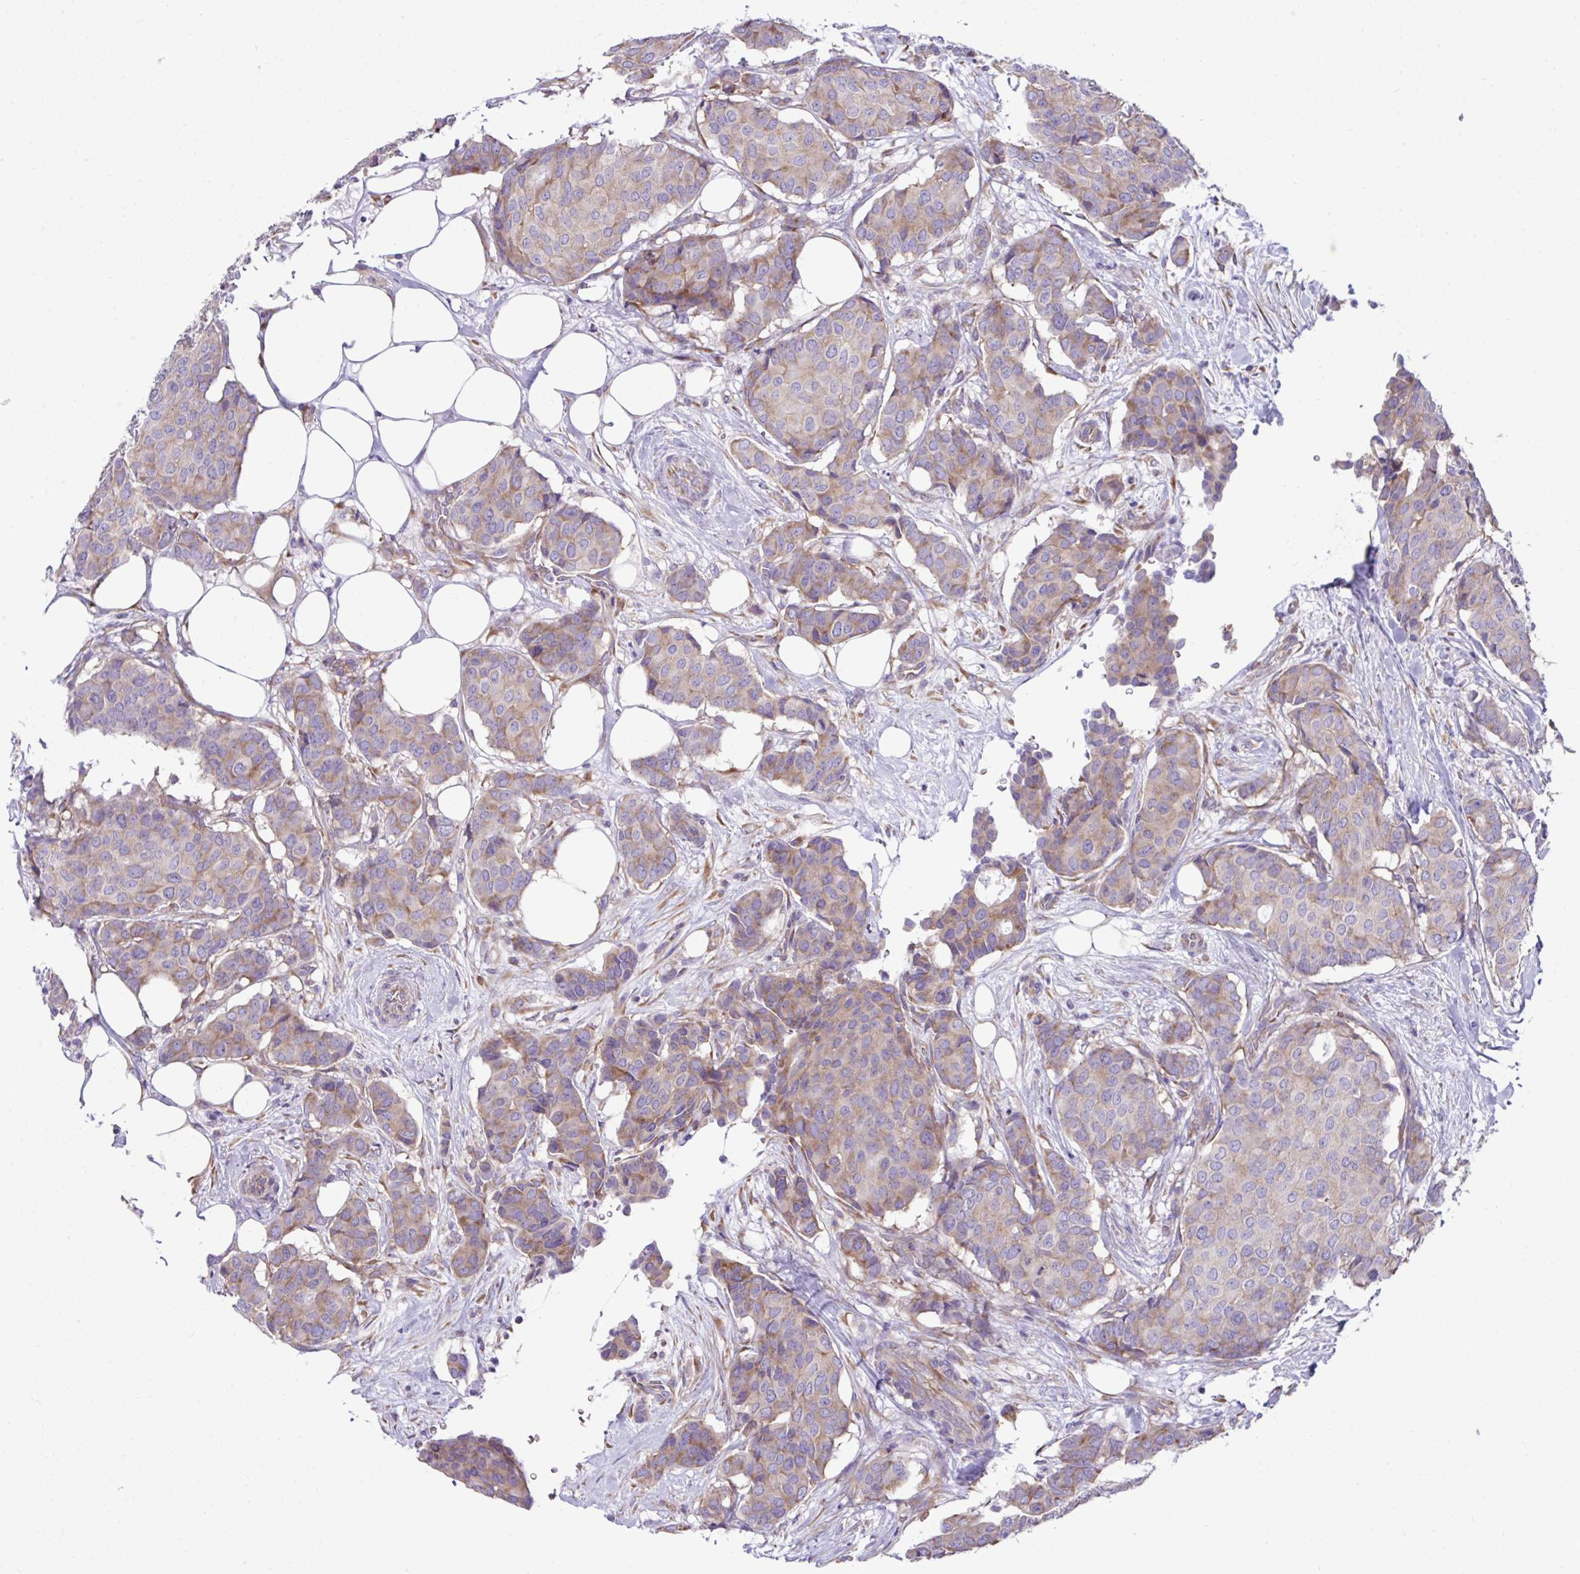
{"staining": {"intensity": "moderate", "quantity": "25%-75%", "location": "cytoplasmic/membranous"}, "tissue": "breast cancer", "cell_type": "Tumor cells", "image_type": "cancer", "snomed": [{"axis": "morphology", "description": "Duct carcinoma"}, {"axis": "topography", "description": "Breast"}], "caption": "This is an image of IHC staining of breast cancer, which shows moderate positivity in the cytoplasmic/membranous of tumor cells.", "gene": "RPL7", "patient": {"sex": "female", "age": 75}}